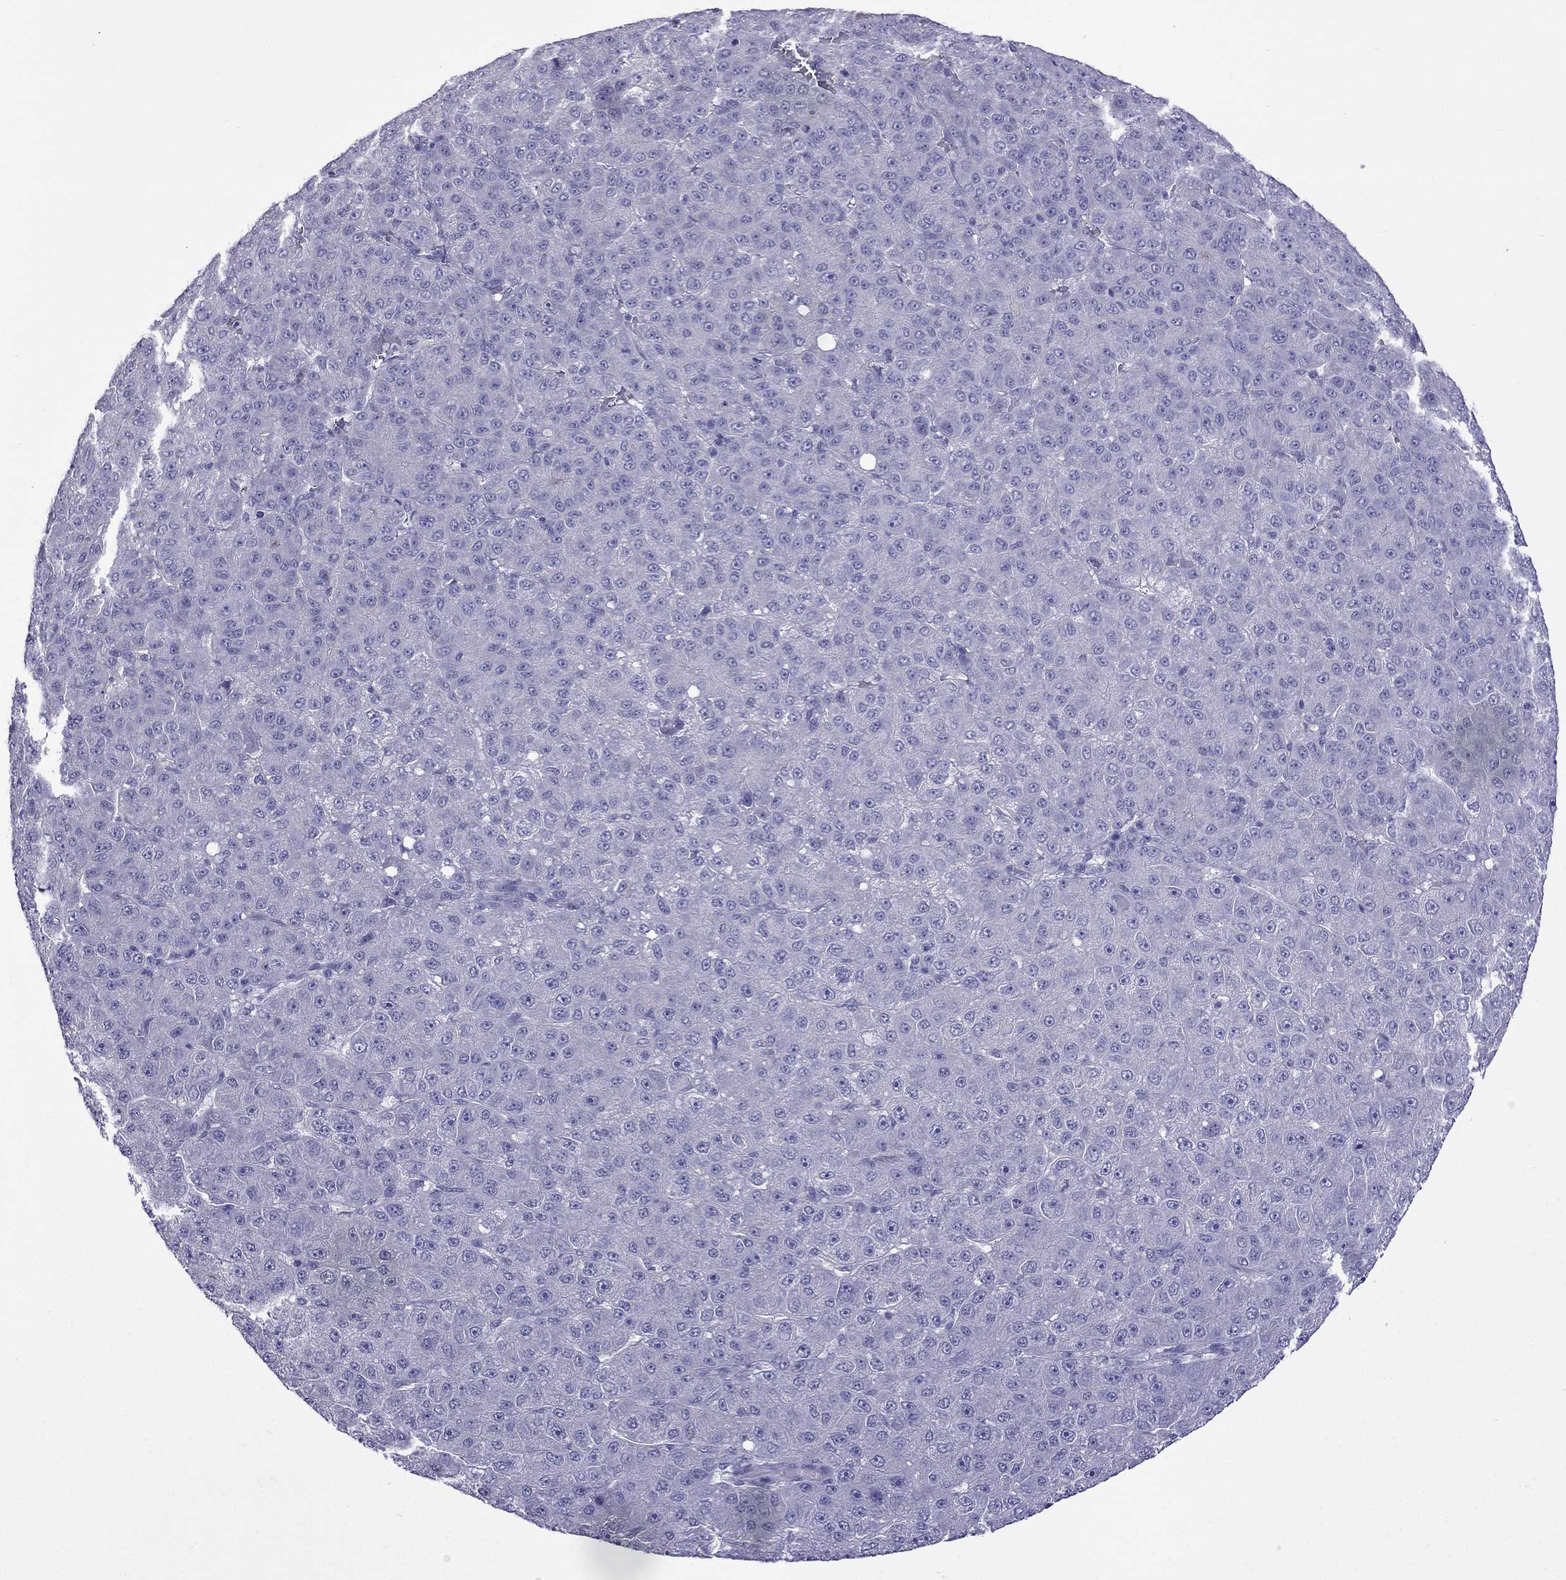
{"staining": {"intensity": "negative", "quantity": "none", "location": "none"}, "tissue": "liver cancer", "cell_type": "Tumor cells", "image_type": "cancer", "snomed": [{"axis": "morphology", "description": "Carcinoma, Hepatocellular, NOS"}, {"axis": "topography", "description": "Liver"}], "caption": "Liver cancer (hepatocellular carcinoma) stained for a protein using immunohistochemistry shows no expression tumor cells.", "gene": "MGP", "patient": {"sex": "male", "age": 67}}